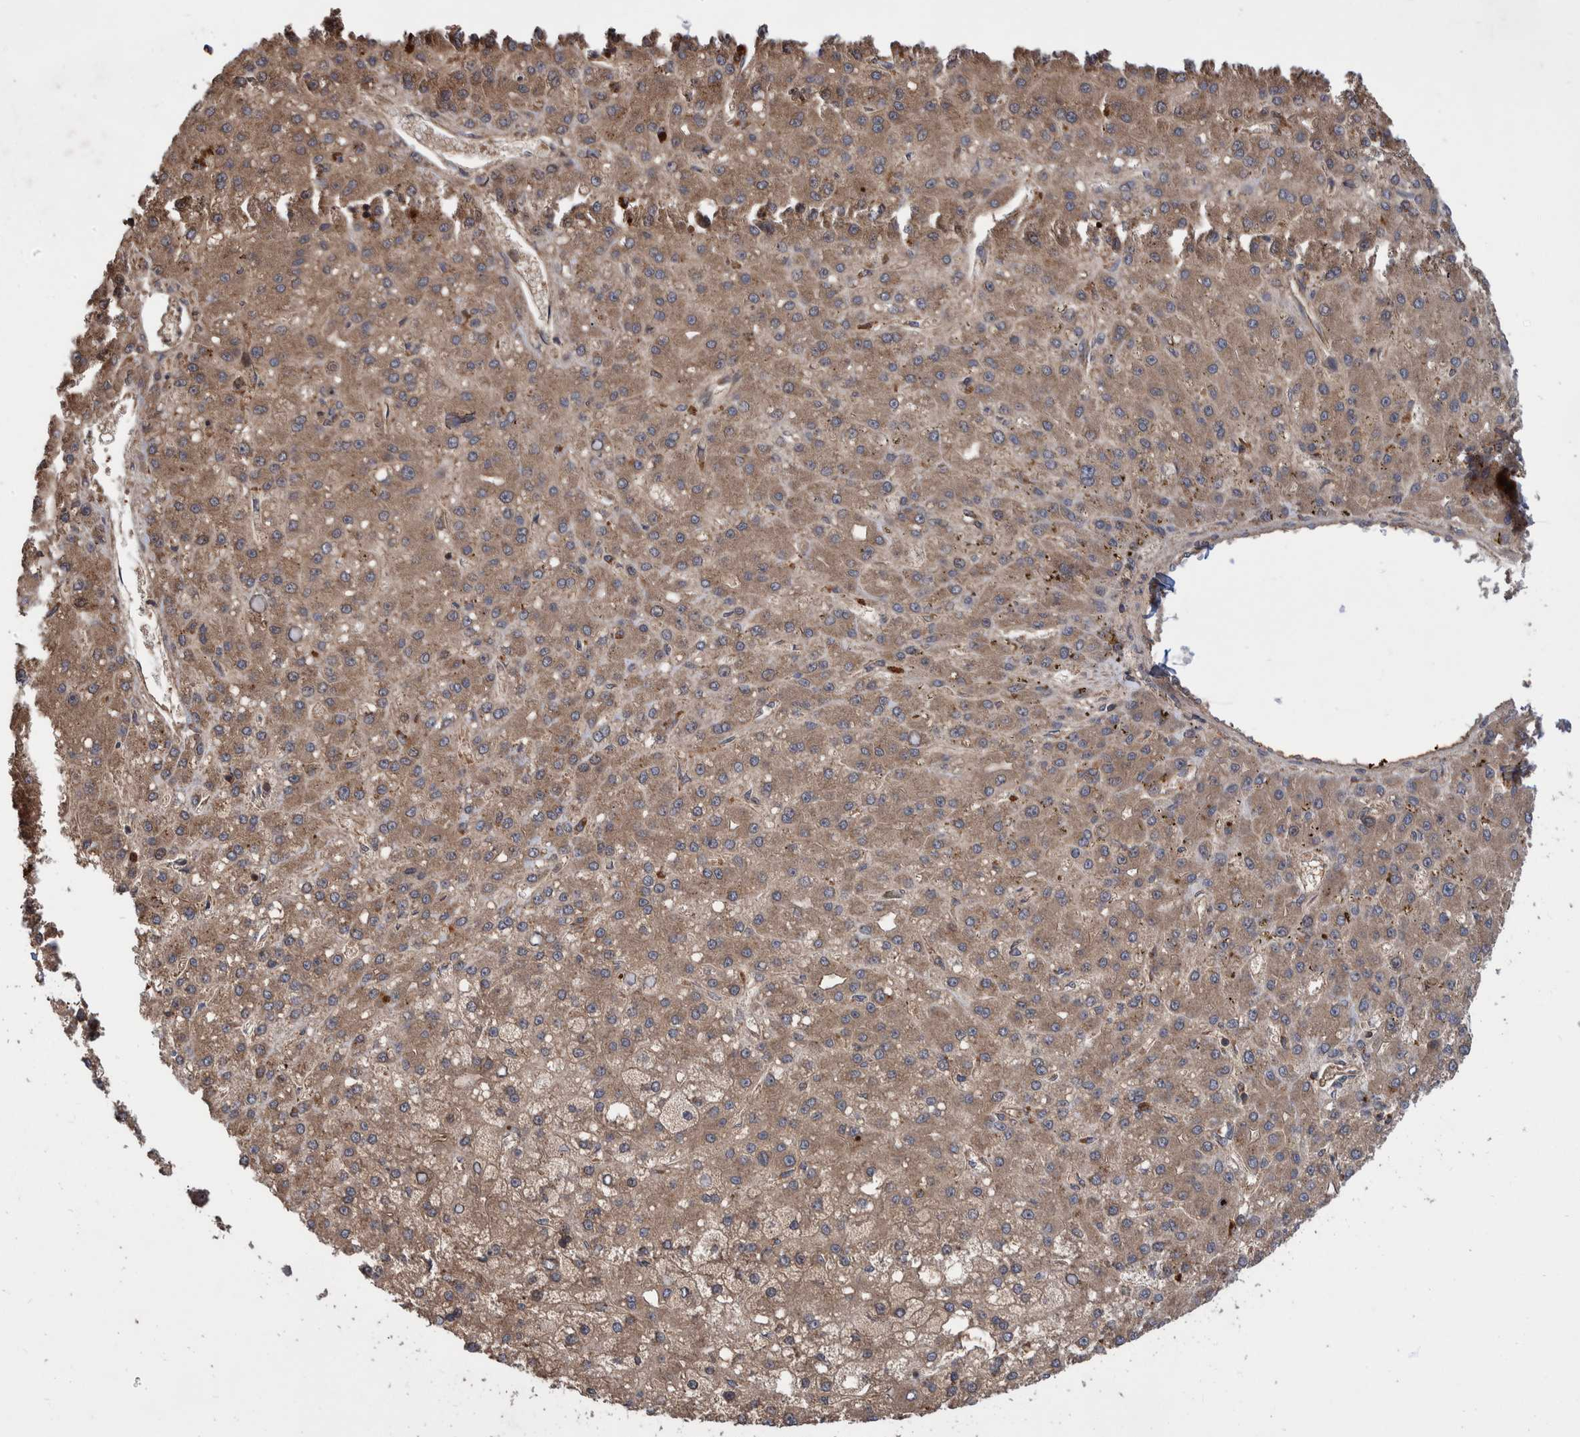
{"staining": {"intensity": "moderate", "quantity": ">75%", "location": "cytoplasmic/membranous"}, "tissue": "liver cancer", "cell_type": "Tumor cells", "image_type": "cancer", "snomed": [{"axis": "morphology", "description": "Carcinoma, Hepatocellular, NOS"}, {"axis": "topography", "description": "Liver"}], "caption": "The immunohistochemical stain shows moderate cytoplasmic/membranous expression in tumor cells of liver hepatocellular carcinoma tissue.", "gene": "VBP1", "patient": {"sex": "male", "age": 67}}